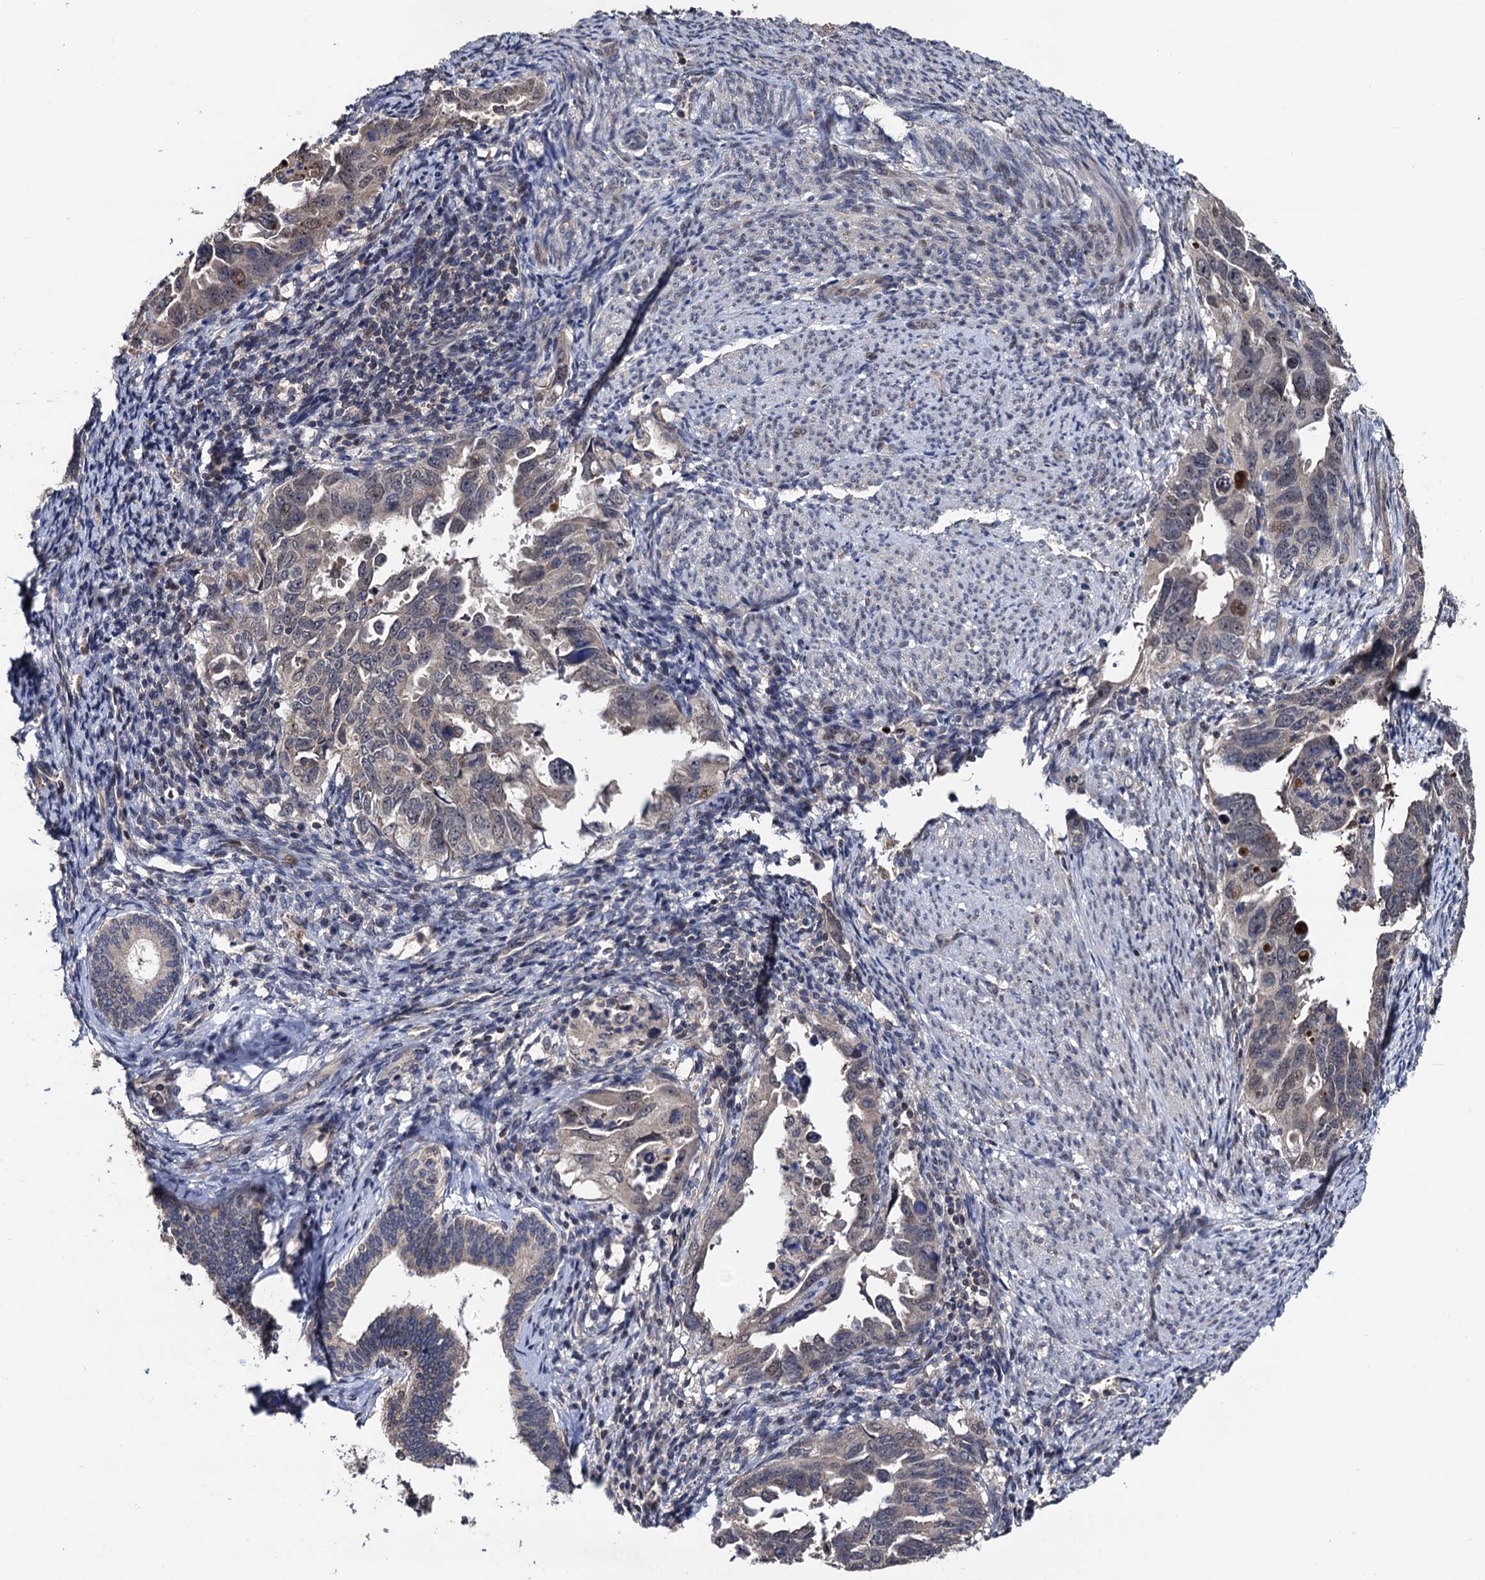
{"staining": {"intensity": "weak", "quantity": "<25%", "location": "nuclear"}, "tissue": "endometrial cancer", "cell_type": "Tumor cells", "image_type": "cancer", "snomed": [{"axis": "morphology", "description": "Adenocarcinoma, NOS"}, {"axis": "topography", "description": "Endometrium"}], "caption": "The immunohistochemistry (IHC) histopathology image has no significant expression in tumor cells of endometrial adenocarcinoma tissue.", "gene": "LRRC63", "patient": {"sex": "female", "age": 65}}